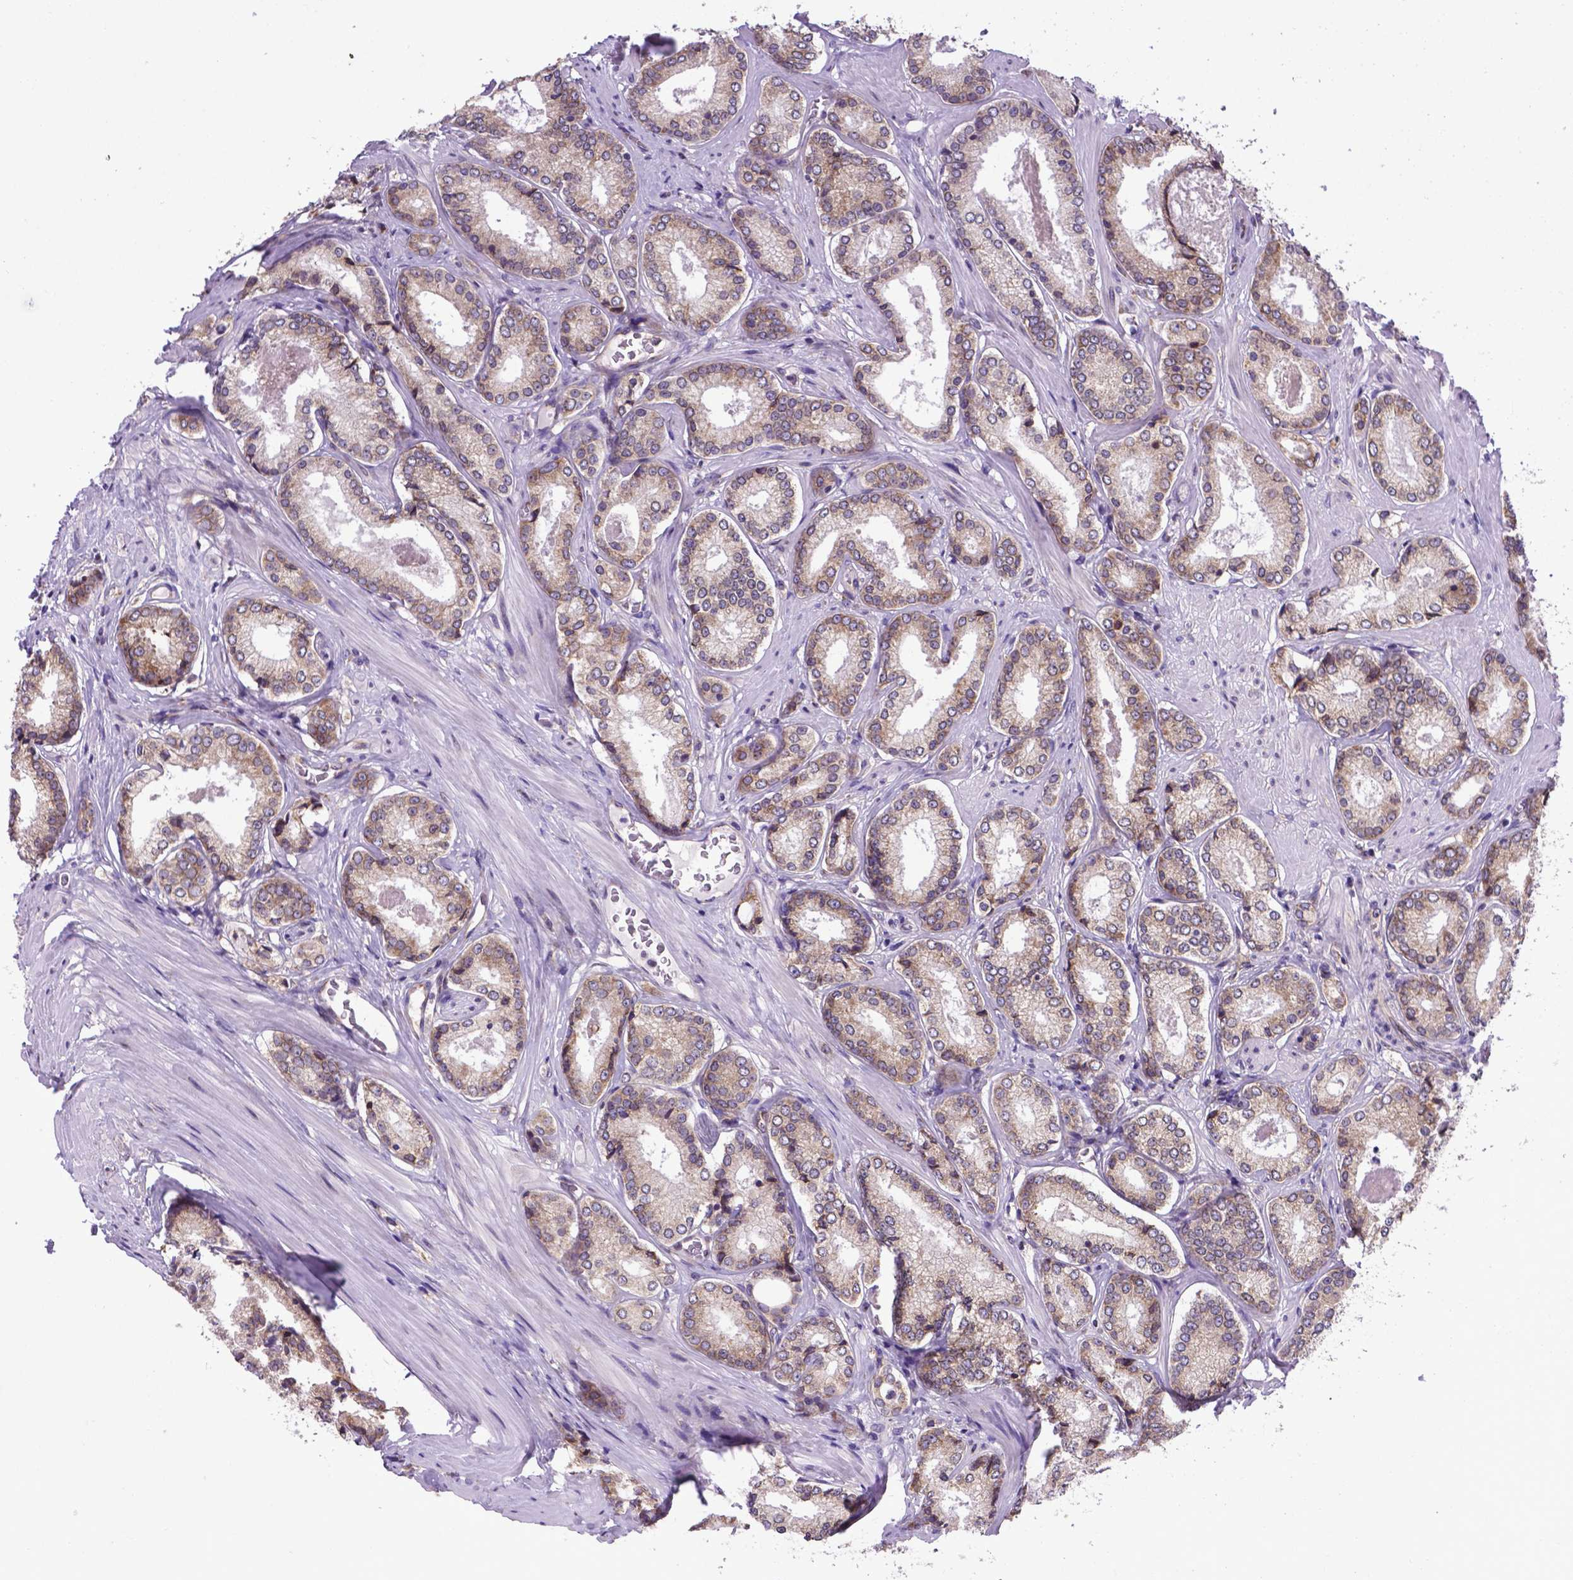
{"staining": {"intensity": "weak", "quantity": "<25%", "location": "cytoplasmic/membranous"}, "tissue": "prostate cancer", "cell_type": "Tumor cells", "image_type": "cancer", "snomed": [{"axis": "morphology", "description": "Adenocarcinoma, Low grade"}, {"axis": "topography", "description": "Prostate"}], "caption": "Immunohistochemistry image of neoplastic tissue: human prostate cancer (low-grade adenocarcinoma) stained with DAB demonstrates no significant protein expression in tumor cells.", "gene": "WDR83OS", "patient": {"sex": "male", "age": 56}}